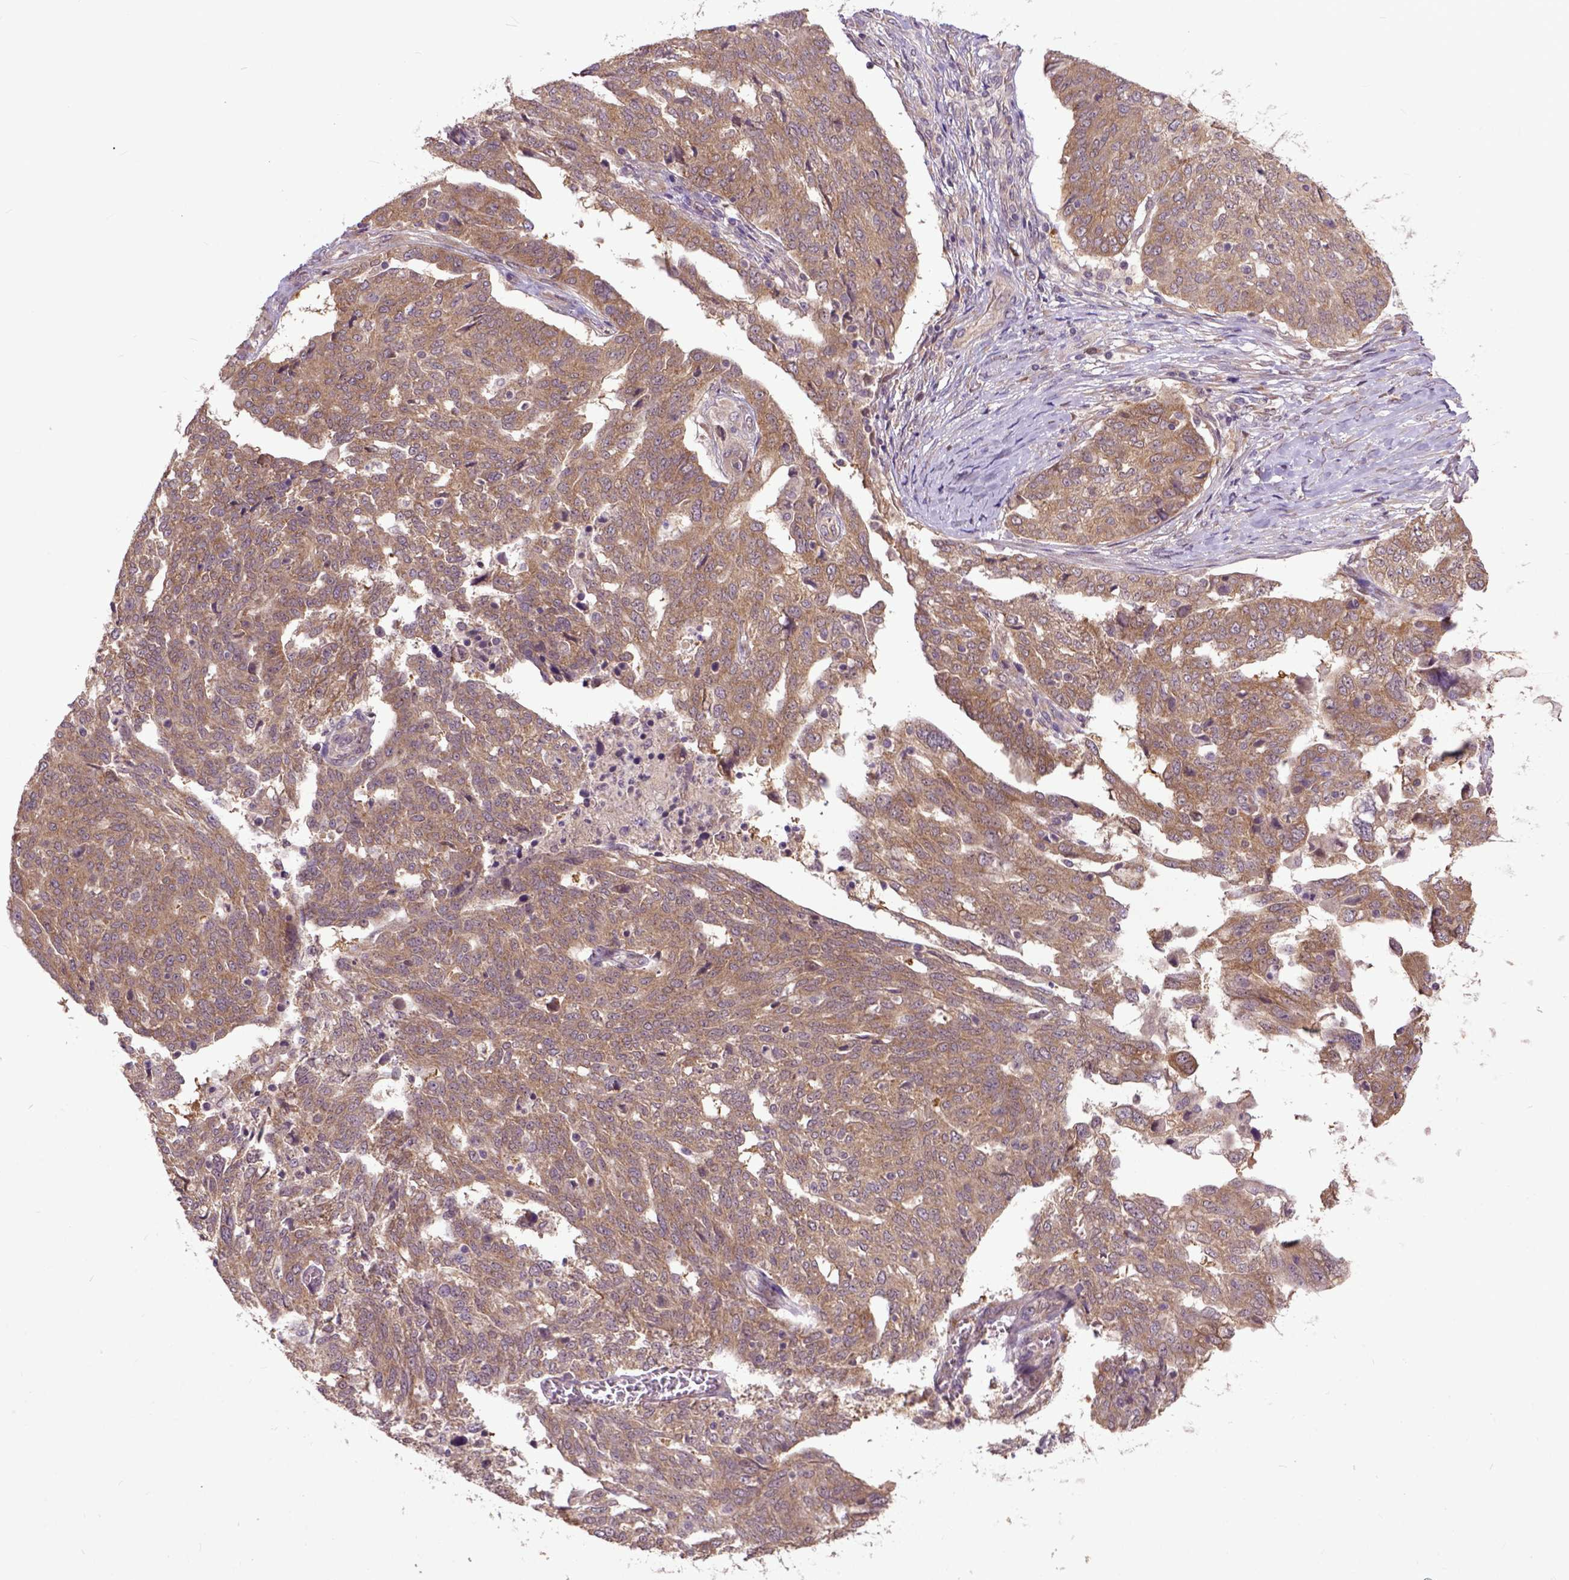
{"staining": {"intensity": "moderate", "quantity": ">75%", "location": "cytoplasmic/membranous"}, "tissue": "ovarian cancer", "cell_type": "Tumor cells", "image_type": "cancer", "snomed": [{"axis": "morphology", "description": "Cystadenocarcinoma, serous, NOS"}, {"axis": "topography", "description": "Ovary"}], "caption": "This photomicrograph exhibits IHC staining of human serous cystadenocarcinoma (ovarian), with medium moderate cytoplasmic/membranous expression in about >75% of tumor cells.", "gene": "ARL1", "patient": {"sex": "female", "age": 67}}